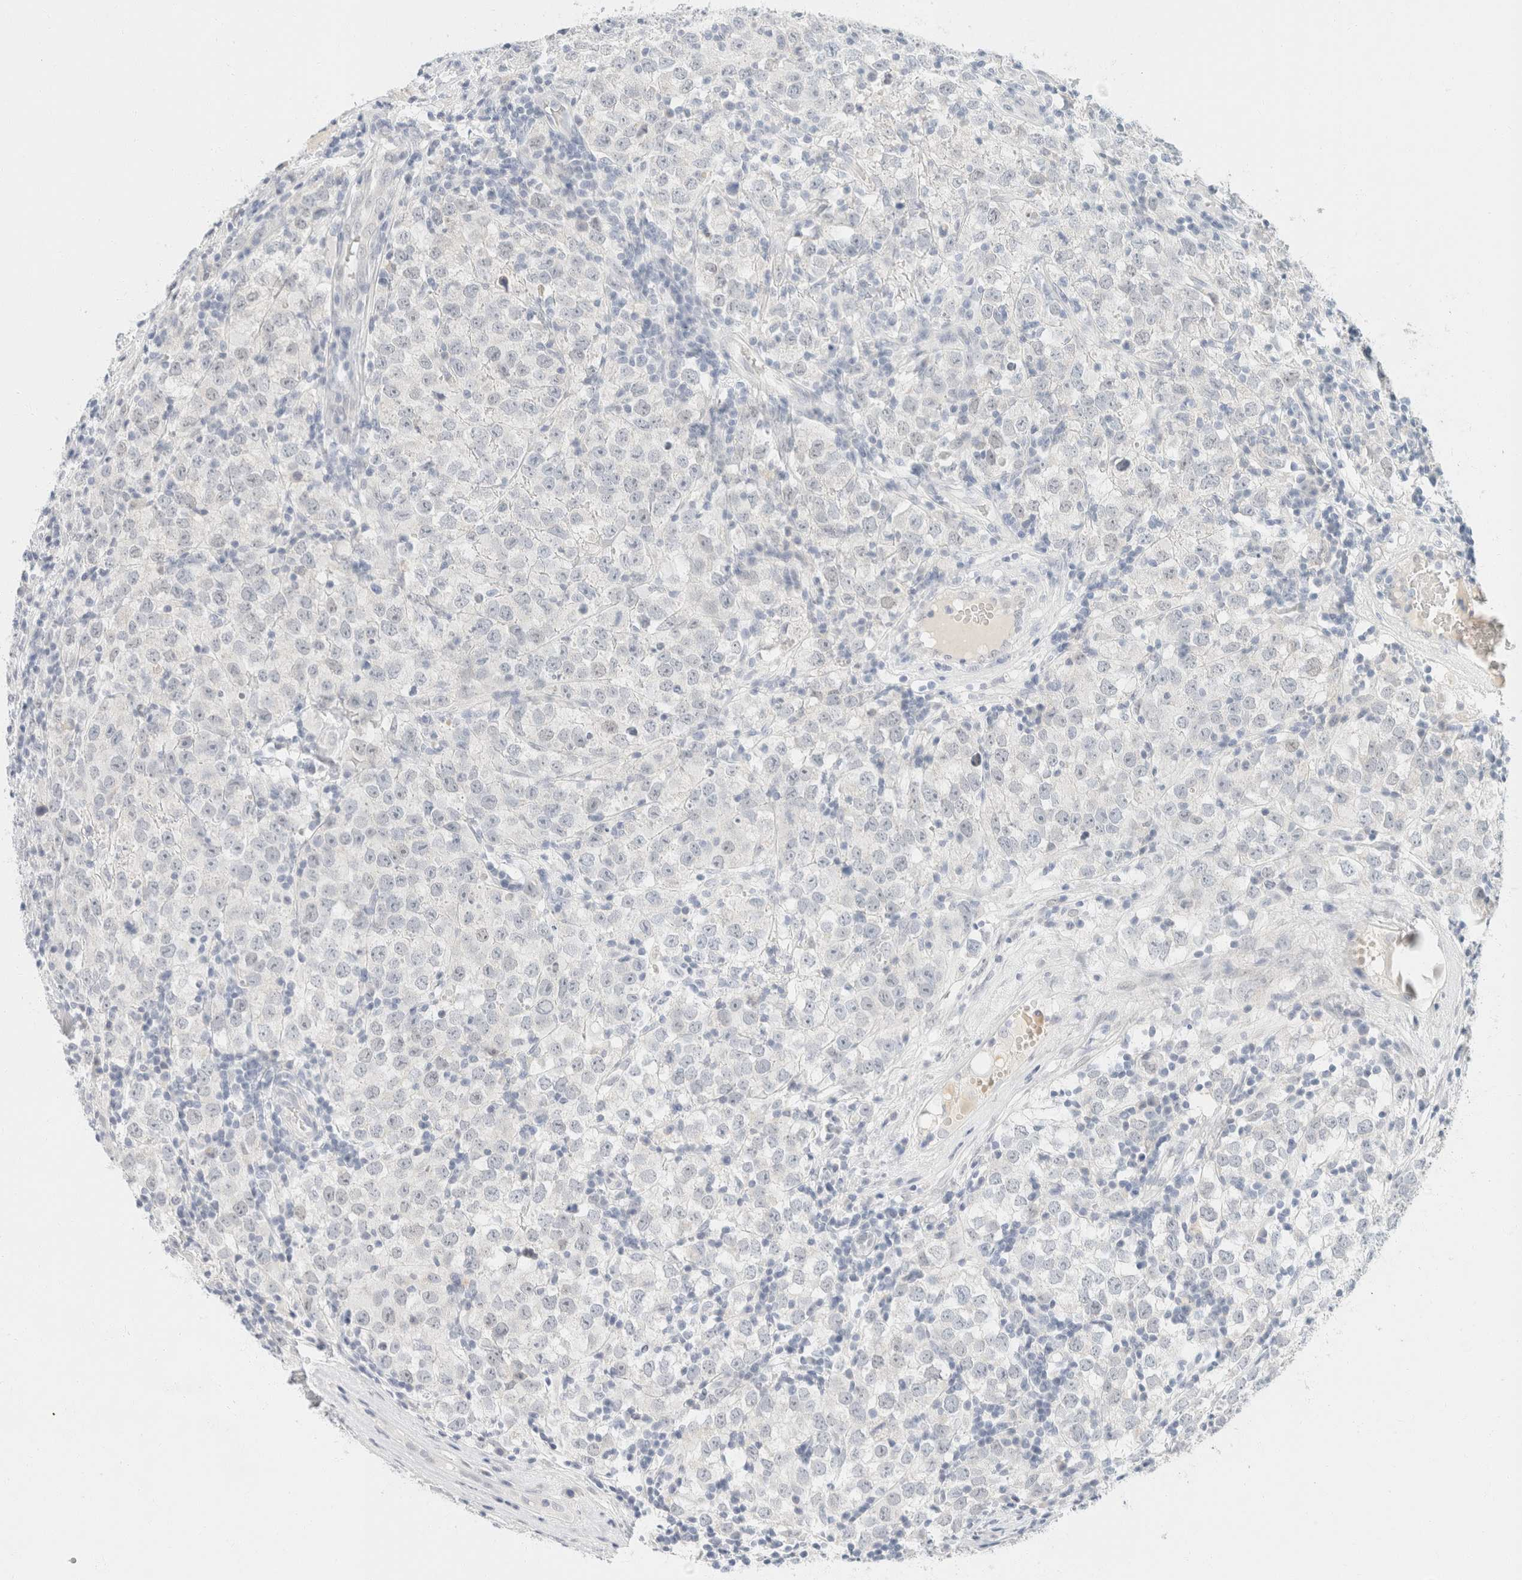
{"staining": {"intensity": "negative", "quantity": "none", "location": "none"}, "tissue": "testis cancer", "cell_type": "Tumor cells", "image_type": "cancer", "snomed": [{"axis": "morphology", "description": "Seminoma, NOS"}, {"axis": "morphology", "description": "Carcinoma, Embryonal, NOS"}, {"axis": "topography", "description": "Testis"}], "caption": "Embryonal carcinoma (testis) was stained to show a protein in brown. There is no significant positivity in tumor cells. (IHC, brightfield microscopy, high magnification).", "gene": "KRT20", "patient": {"sex": "male", "age": 28}}